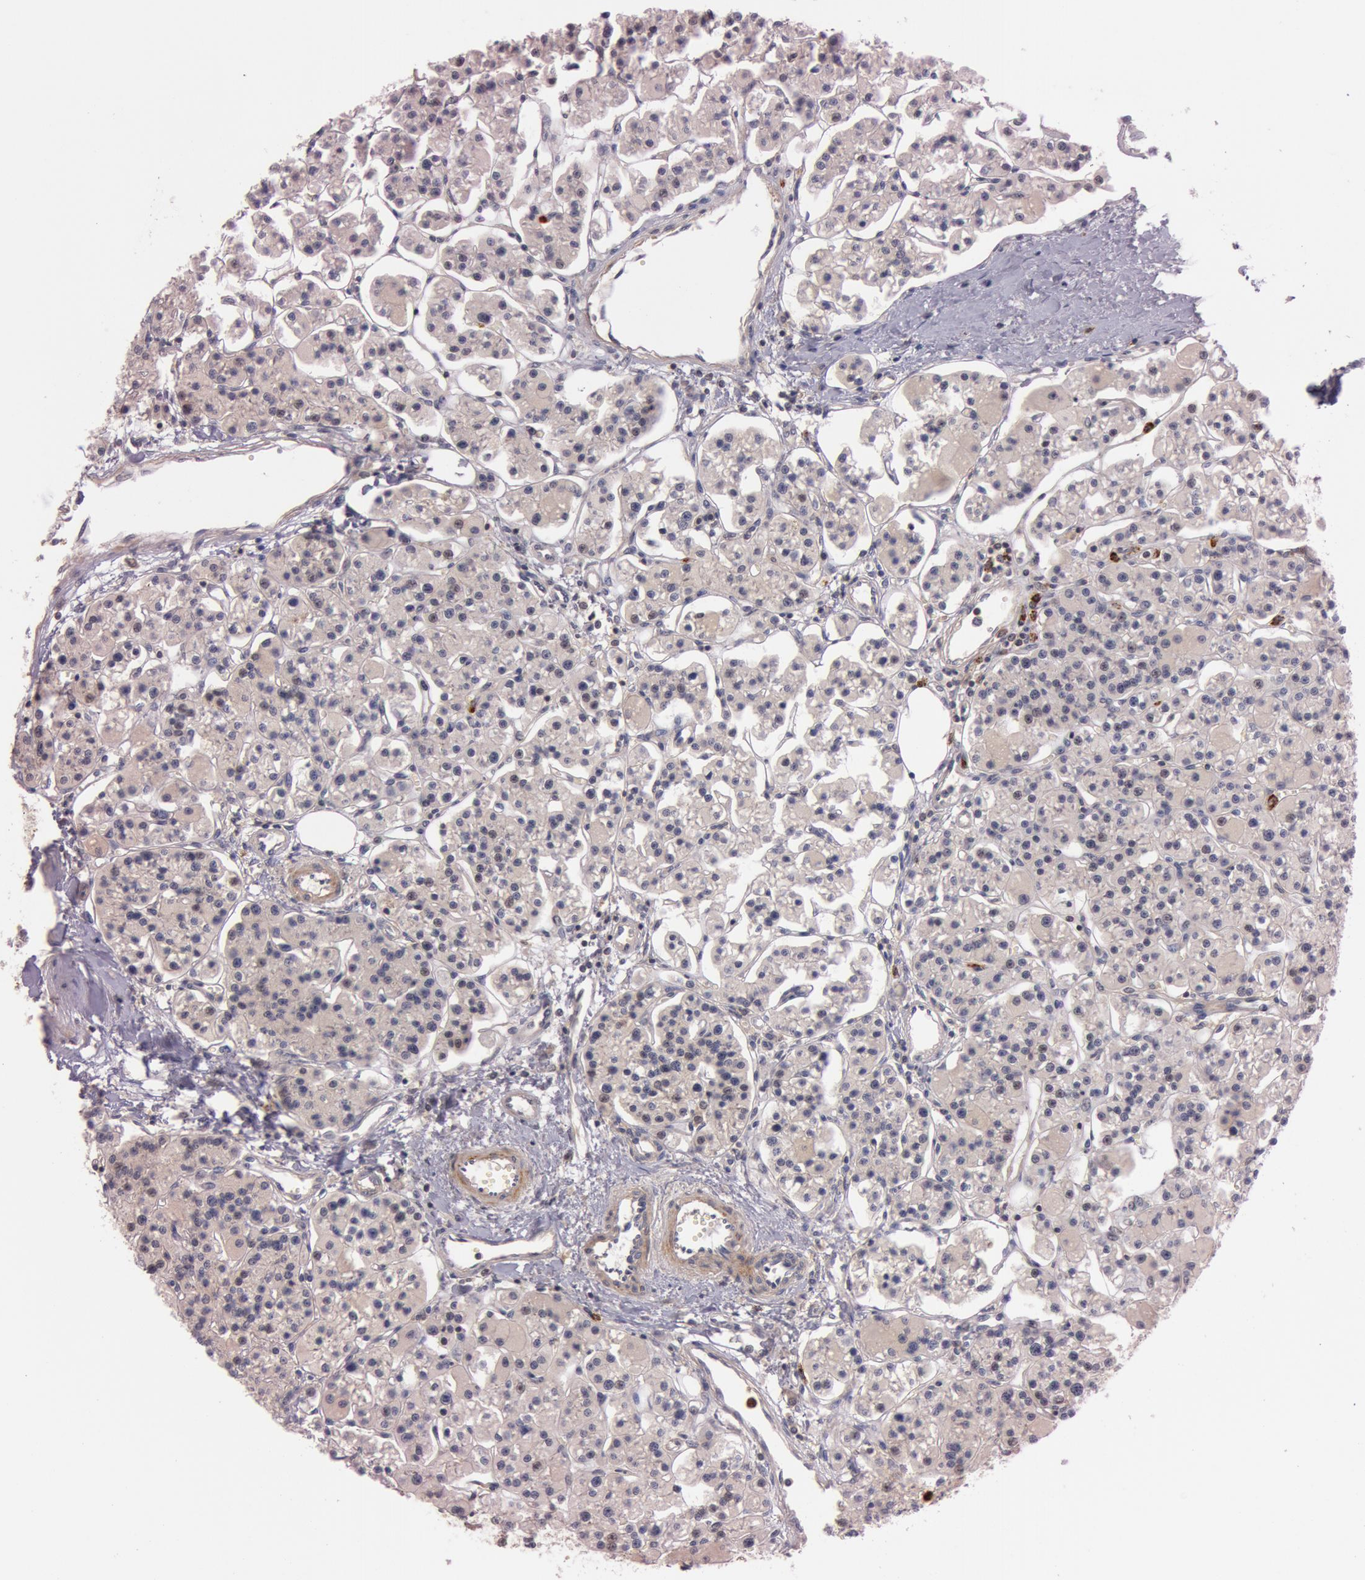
{"staining": {"intensity": "weak", "quantity": ">75%", "location": "cytoplasmic/membranous"}, "tissue": "parathyroid gland", "cell_type": "Glandular cells", "image_type": "normal", "snomed": [{"axis": "morphology", "description": "Normal tissue, NOS"}, {"axis": "topography", "description": "Parathyroid gland"}], "caption": "Immunohistochemistry image of normal parathyroid gland stained for a protein (brown), which exhibits low levels of weak cytoplasmic/membranous staining in about >75% of glandular cells.", "gene": "ATG2B", "patient": {"sex": "female", "age": 58}}